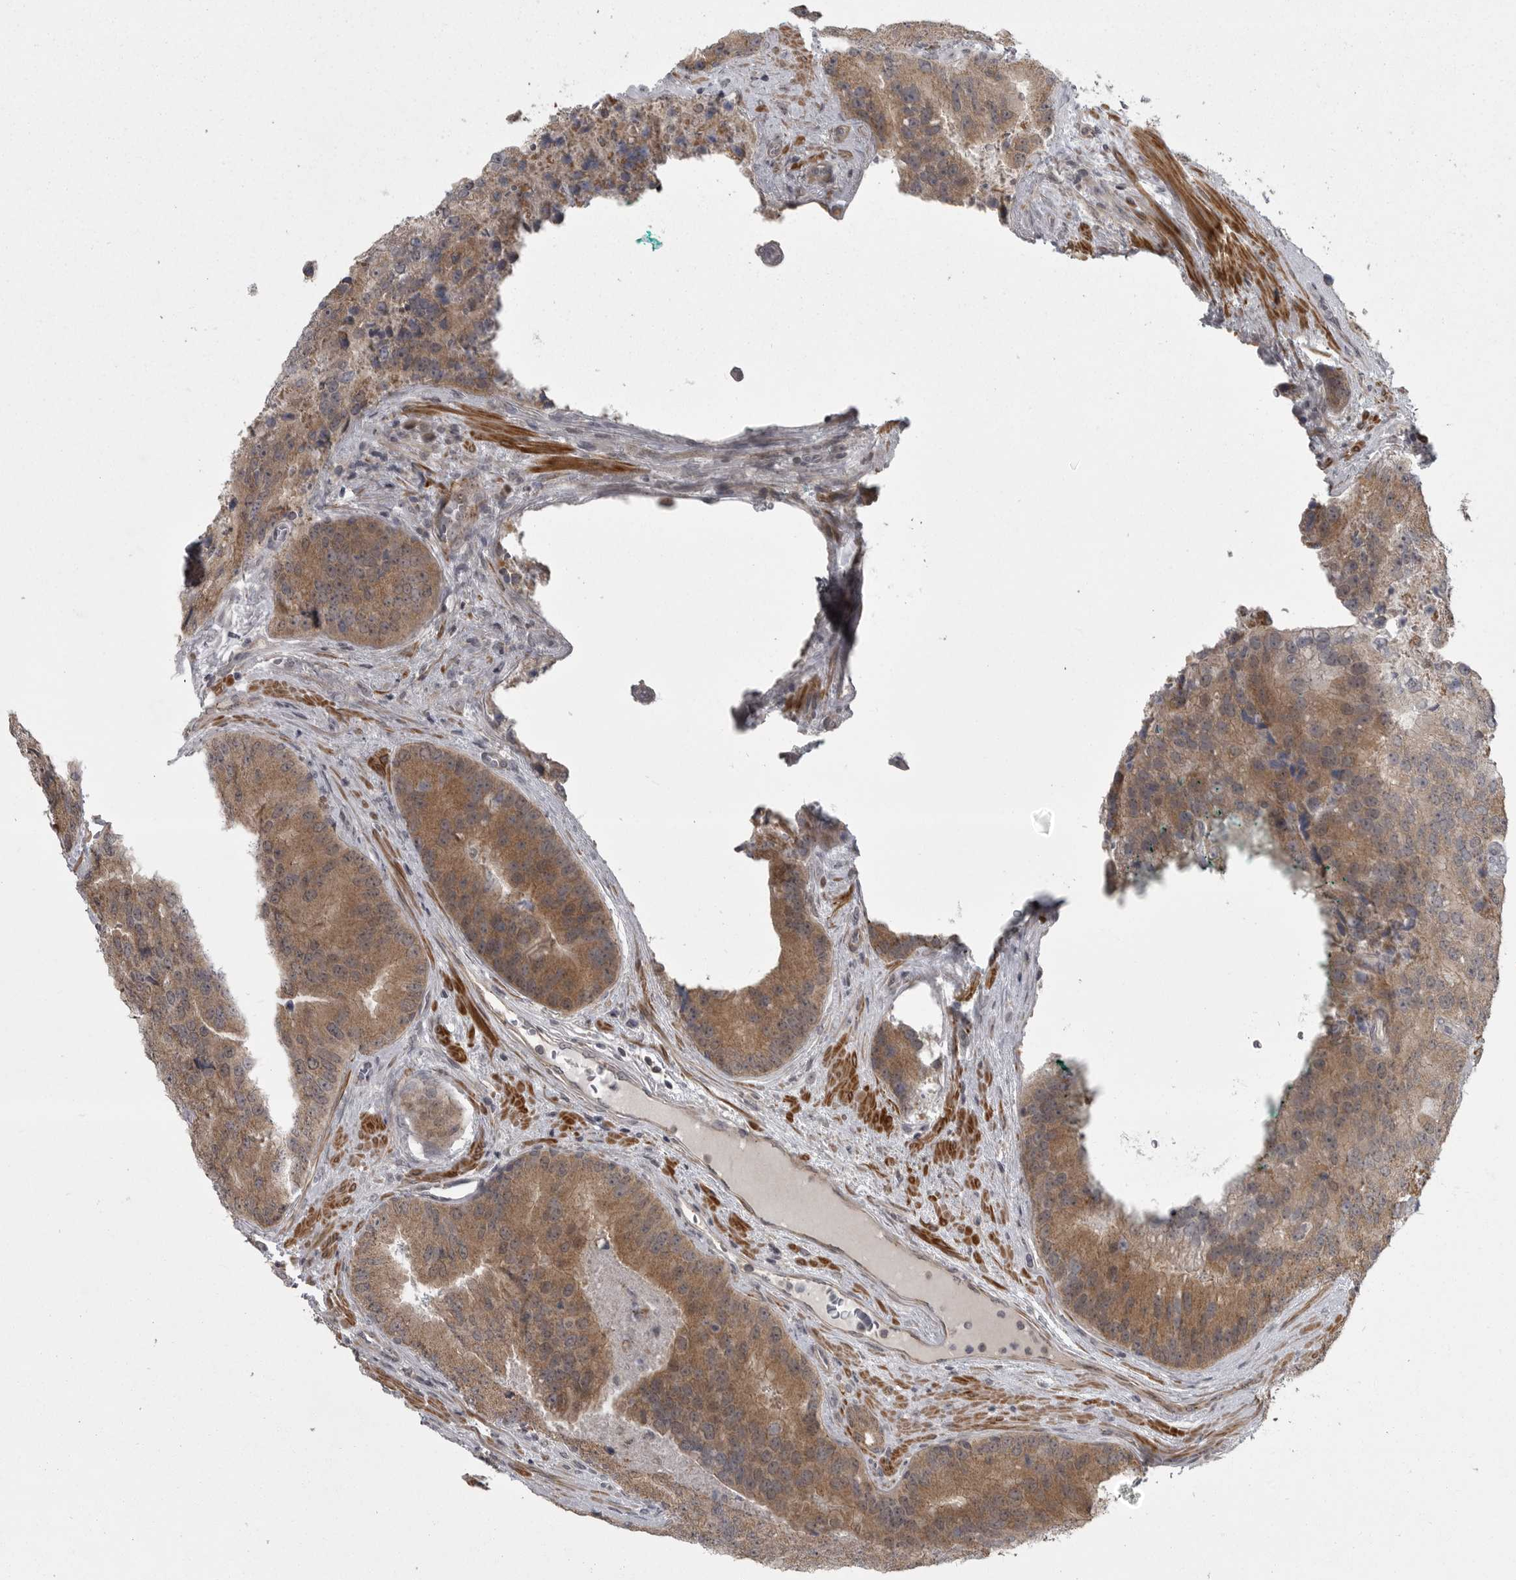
{"staining": {"intensity": "moderate", "quantity": ">75%", "location": "cytoplasmic/membranous"}, "tissue": "prostate cancer", "cell_type": "Tumor cells", "image_type": "cancer", "snomed": [{"axis": "morphology", "description": "Adenocarcinoma, High grade"}, {"axis": "topography", "description": "Prostate"}], "caption": "Prostate high-grade adenocarcinoma stained with a brown dye demonstrates moderate cytoplasmic/membranous positive positivity in approximately >75% of tumor cells.", "gene": "PPP1R9A", "patient": {"sex": "male", "age": 70}}